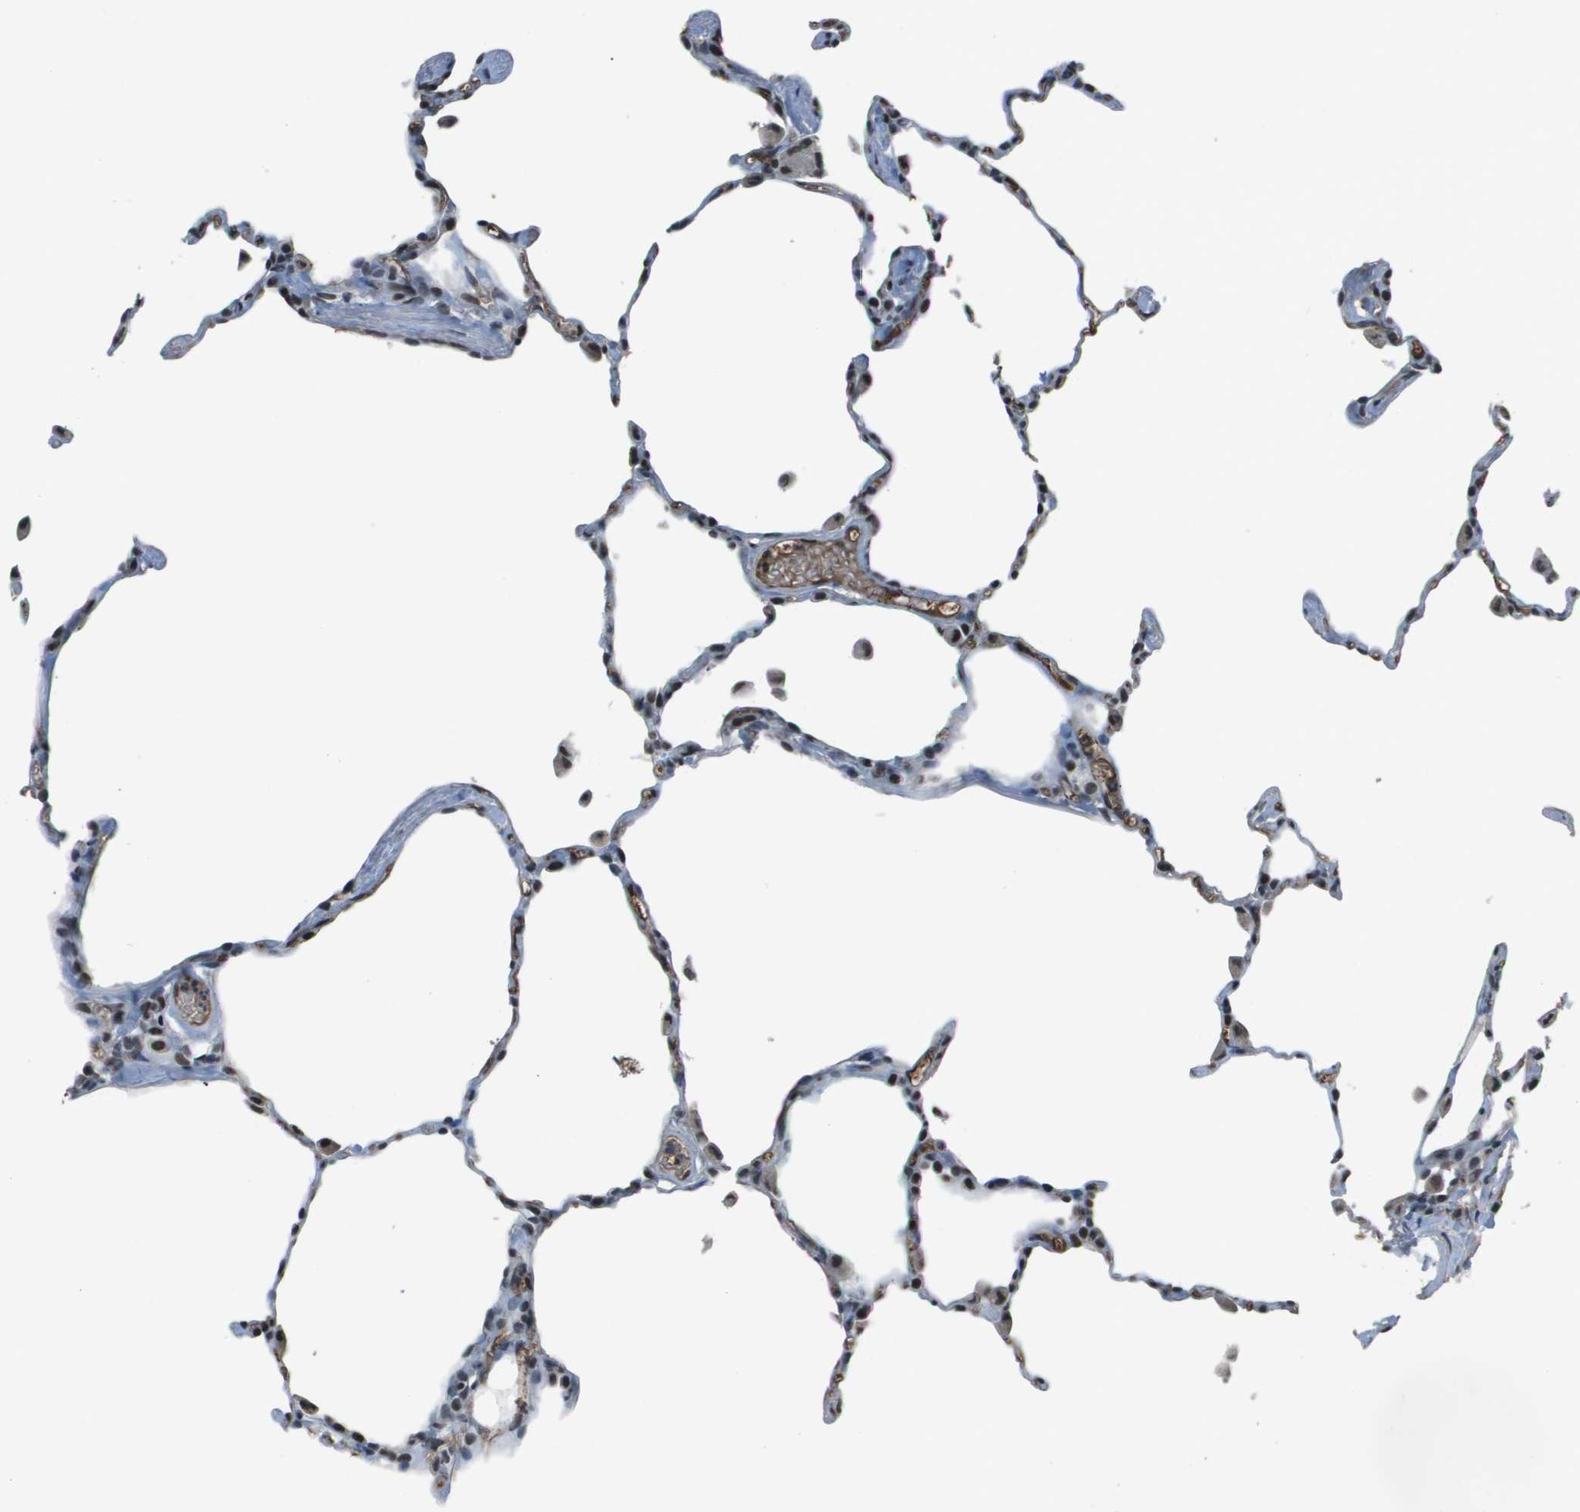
{"staining": {"intensity": "strong", "quantity": "25%-75%", "location": "nuclear"}, "tissue": "lung", "cell_type": "Alveolar cells", "image_type": "normal", "snomed": [{"axis": "morphology", "description": "Normal tissue, NOS"}, {"axis": "topography", "description": "Lung"}], "caption": "Protein positivity by immunohistochemistry demonstrates strong nuclear positivity in approximately 25%-75% of alveolar cells in normal lung. Using DAB (brown) and hematoxylin (blue) stains, captured at high magnification using brightfield microscopy.", "gene": "THRAP3", "patient": {"sex": "female", "age": 49}}